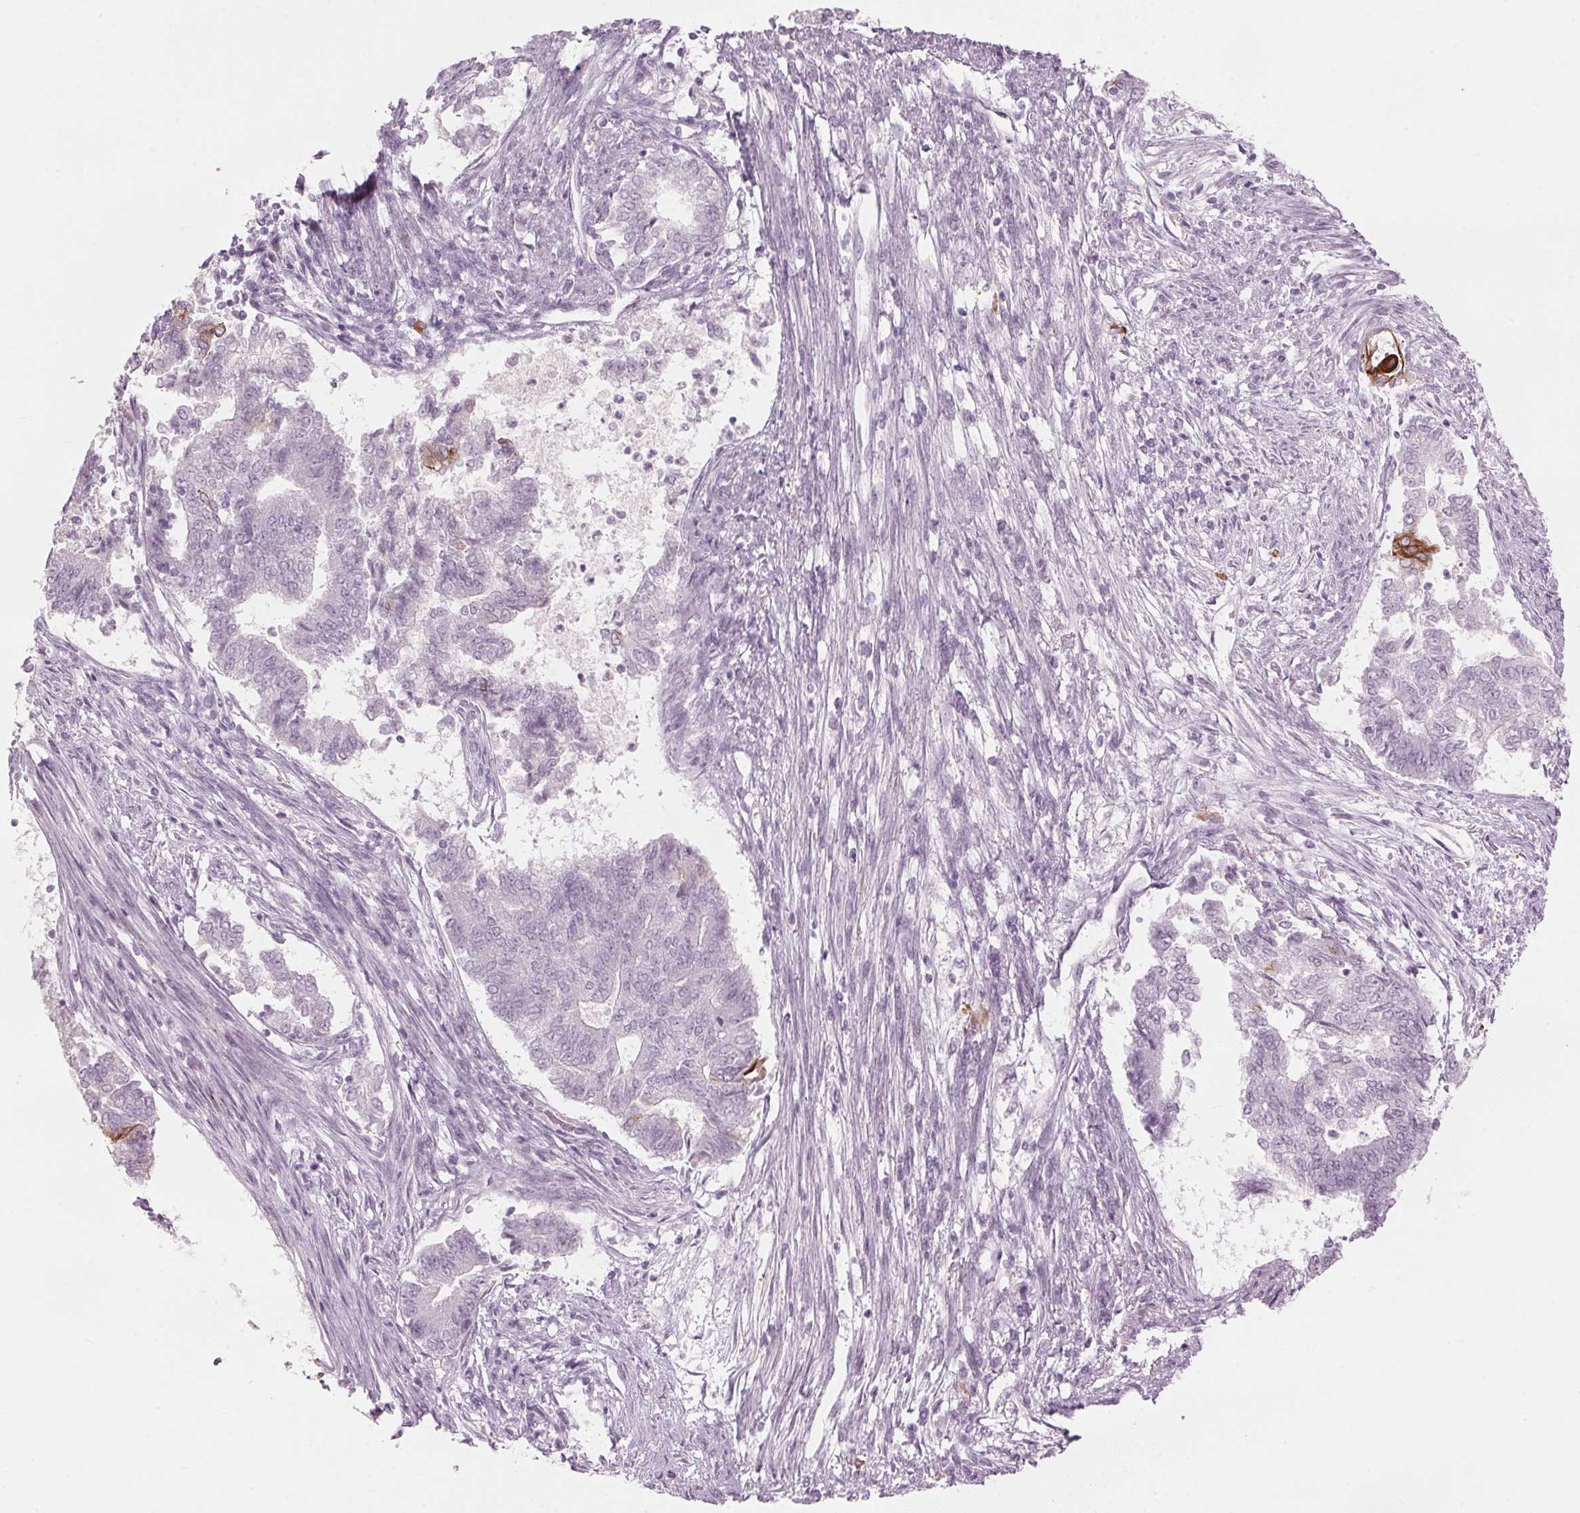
{"staining": {"intensity": "strong", "quantity": "<25%", "location": "cytoplasmic/membranous"}, "tissue": "endometrial cancer", "cell_type": "Tumor cells", "image_type": "cancer", "snomed": [{"axis": "morphology", "description": "Adenocarcinoma, NOS"}, {"axis": "topography", "description": "Endometrium"}], "caption": "Immunohistochemical staining of endometrial cancer (adenocarcinoma) reveals medium levels of strong cytoplasmic/membranous staining in about <25% of tumor cells.", "gene": "SCTR", "patient": {"sex": "female", "age": 65}}